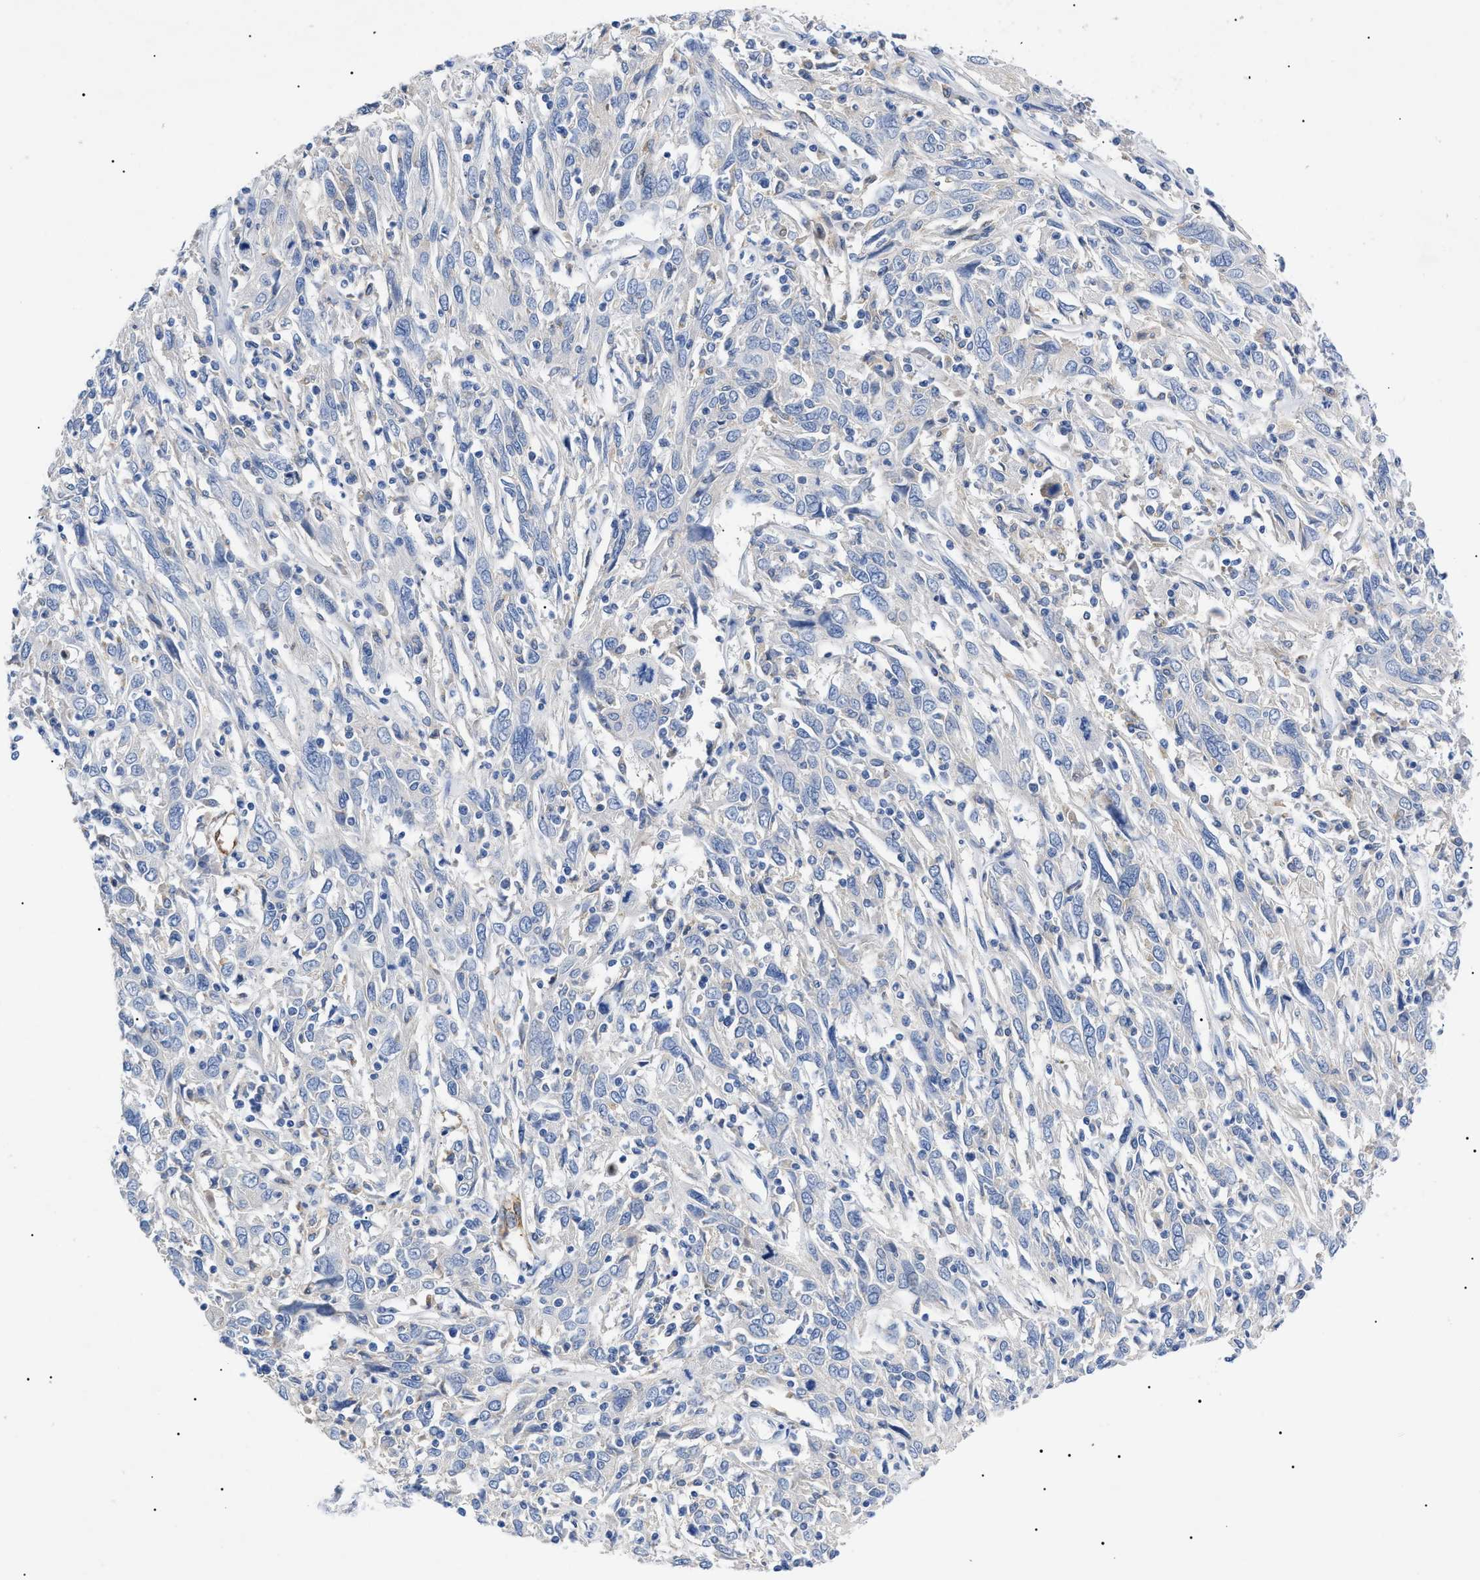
{"staining": {"intensity": "negative", "quantity": "none", "location": "none"}, "tissue": "cervical cancer", "cell_type": "Tumor cells", "image_type": "cancer", "snomed": [{"axis": "morphology", "description": "Squamous cell carcinoma, NOS"}, {"axis": "topography", "description": "Cervix"}], "caption": "An immunohistochemistry image of squamous cell carcinoma (cervical) is shown. There is no staining in tumor cells of squamous cell carcinoma (cervical).", "gene": "ACKR1", "patient": {"sex": "female", "age": 46}}